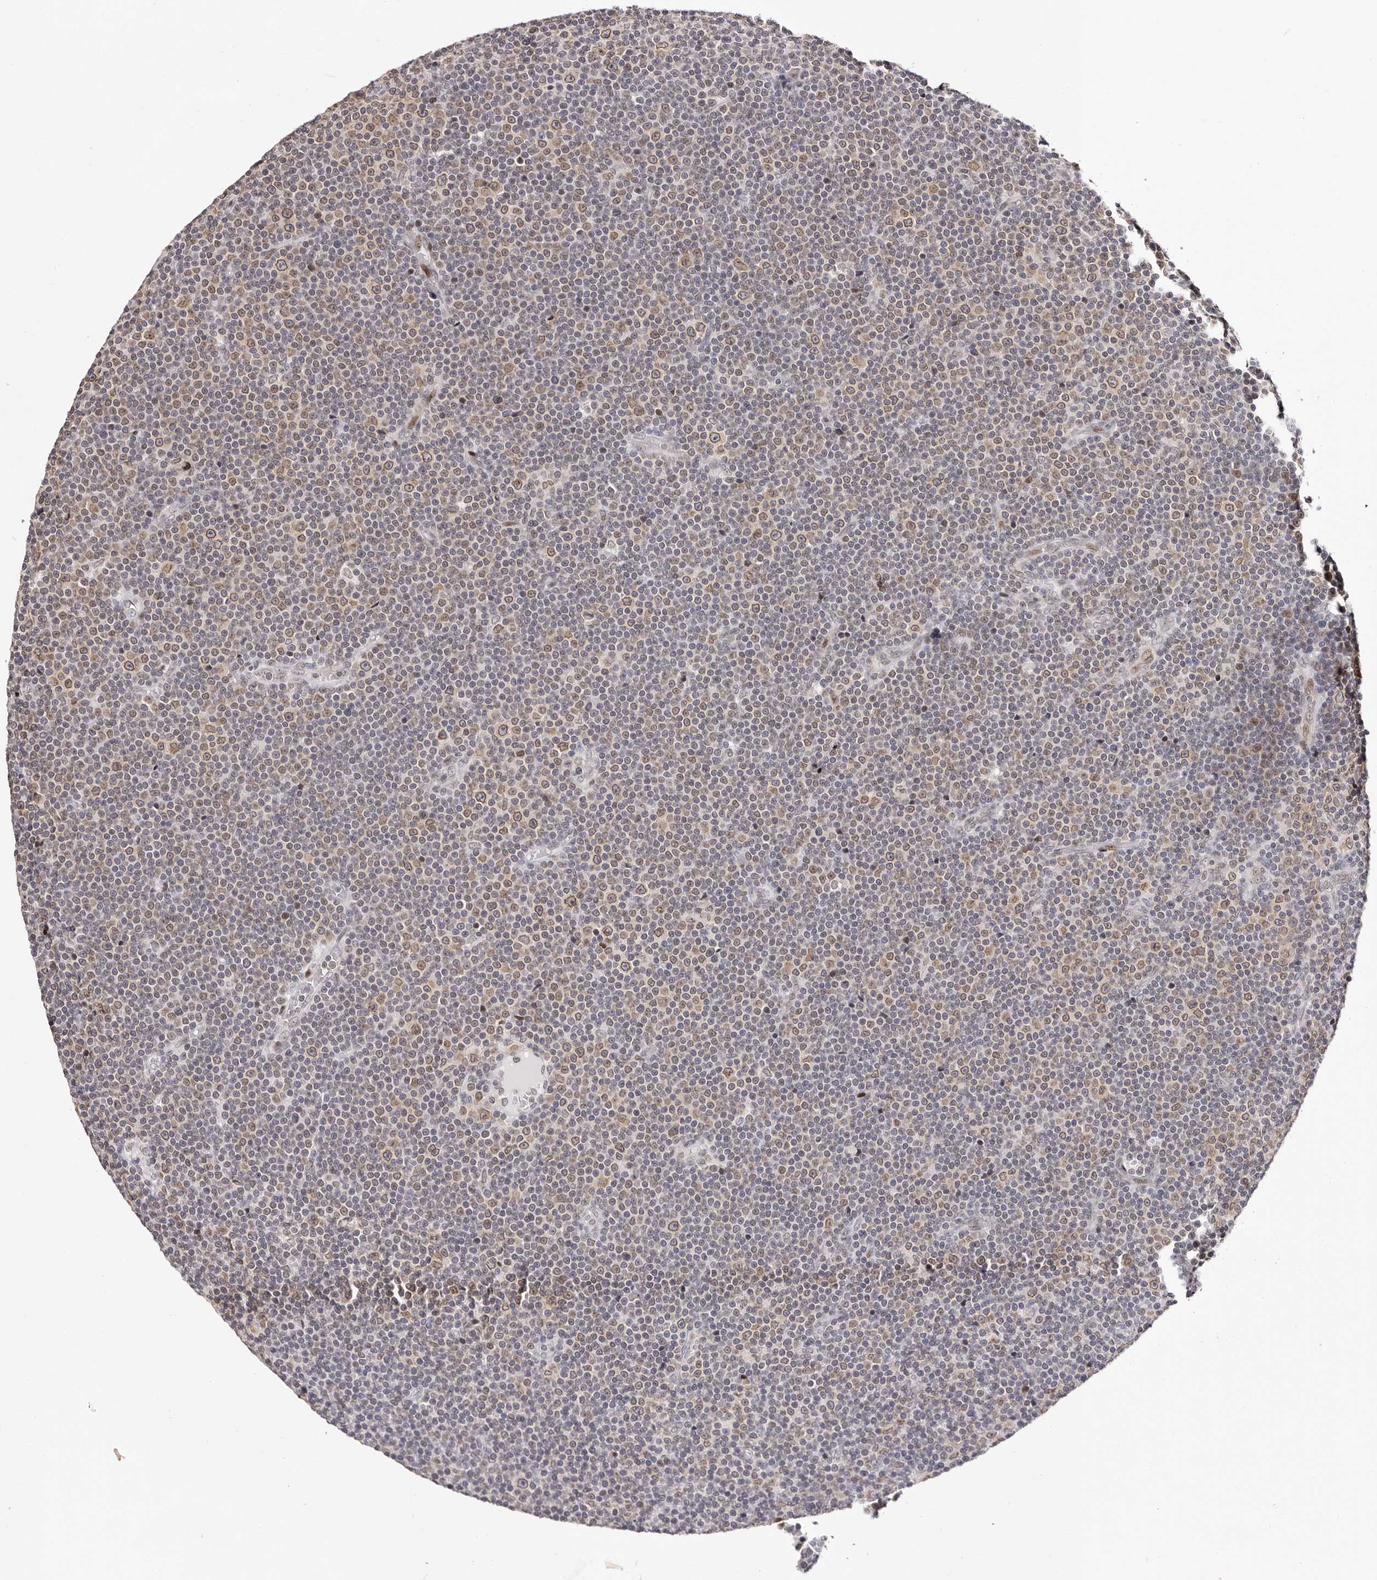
{"staining": {"intensity": "moderate", "quantity": ">75%", "location": "cytoplasmic/membranous,nuclear"}, "tissue": "lymphoma", "cell_type": "Tumor cells", "image_type": "cancer", "snomed": [{"axis": "morphology", "description": "Malignant lymphoma, non-Hodgkin's type, Low grade"}, {"axis": "topography", "description": "Lymph node"}], "caption": "A histopathology image of human lymphoma stained for a protein exhibits moderate cytoplasmic/membranous and nuclear brown staining in tumor cells. (Stains: DAB (3,3'-diaminobenzidine) in brown, nuclei in blue, Microscopy: brightfield microscopy at high magnification).", "gene": "NUP153", "patient": {"sex": "female", "age": 67}}